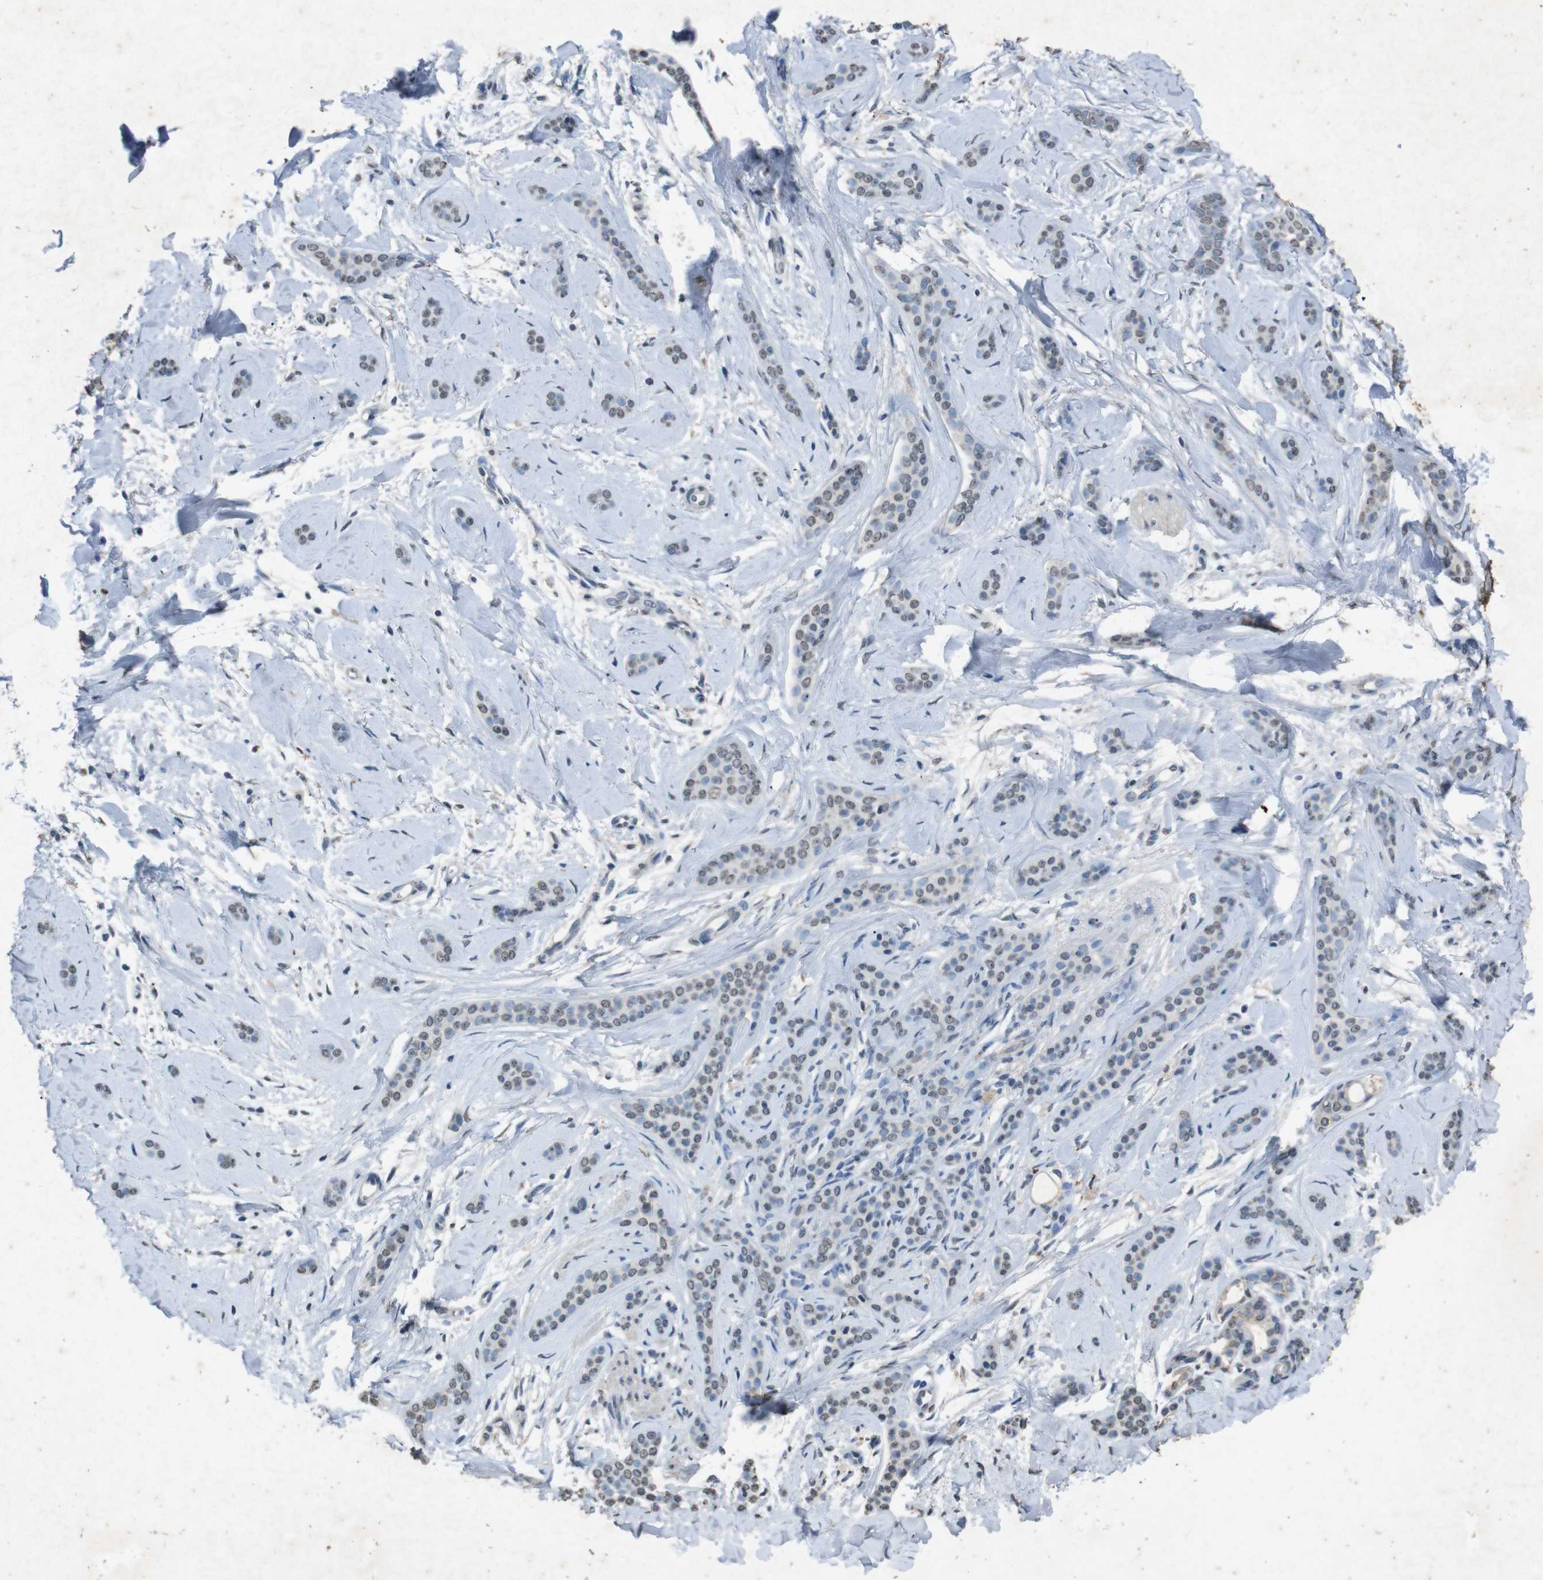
{"staining": {"intensity": "negative", "quantity": "none", "location": "none"}, "tissue": "skin cancer", "cell_type": "Tumor cells", "image_type": "cancer", "snomed": [{"axis": "morphology", "description": "Basal cell carcinoma"}, {"axis": "morphology", "description": "Adnexal tumor, benign"}, {"axis": "topography", "description": "Skin"}], "caption": "An immunohistochemistry micrograph of skin cancer (basal cell carcinoma) is shown. There is no staining in tumor cells of skin cancer (basal cell carcinoma).", "gene": "STBD1", "patient": {"sex": "female", "age": 42}}